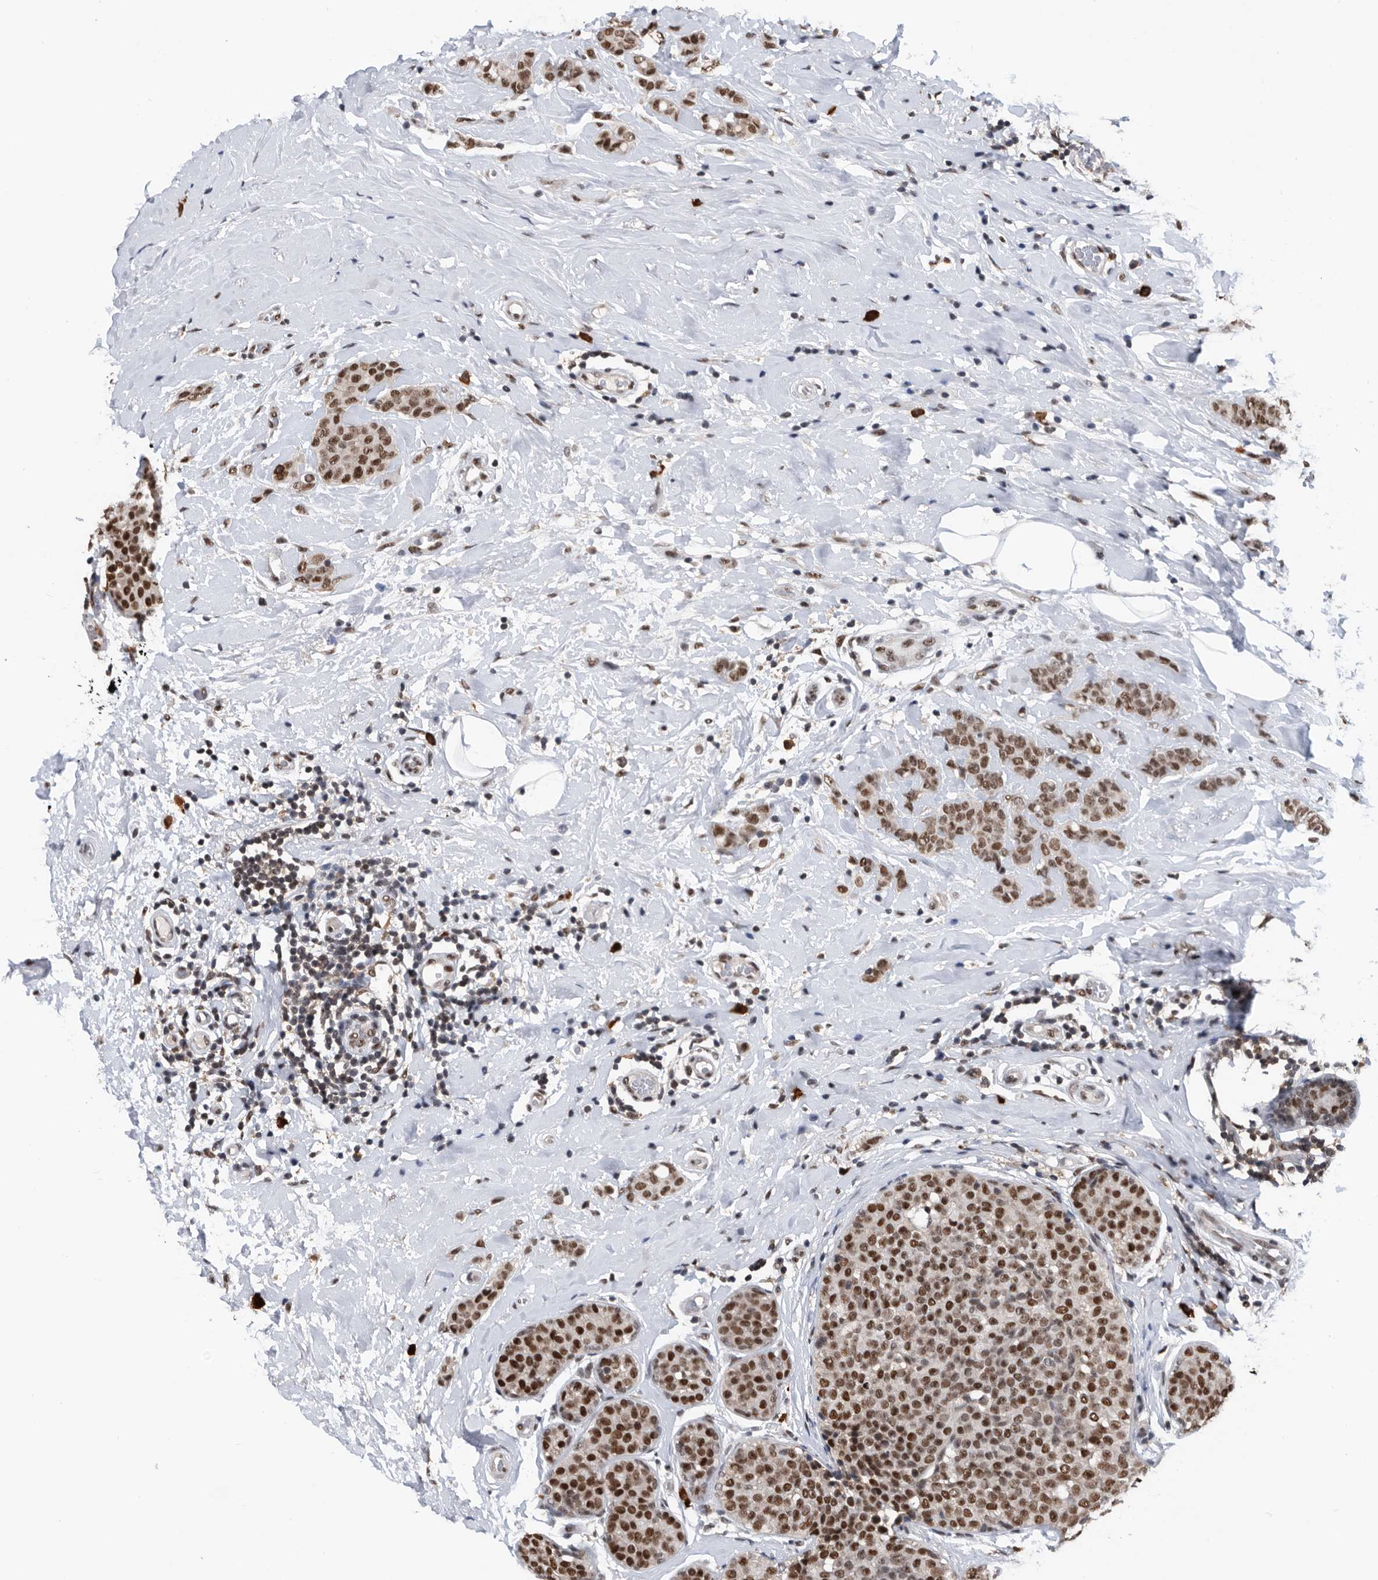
{"staining": {"intensity": "strong", "quantity": ">75%", "location": "nuclear"}, "tissue": "breast cancer", "cell_type": "Tumor cells", "image_type": "cancer", "snomed": [{"axis": "morphology", "description": "Lobular carcinoma, in situ"}, {"axis": "morphology", "description": "Lobular carcinoma"}, {"axis": "topography", "description": "Breast"}], "caption": "IHC of human lobular carcinoma in situ (breast) demonstrates high levels of strong nuclear staining in about >75% of tumor cells. (IHC, brightfield microscopy, high magnification).", "gene": "ZNF260", "patient": {"sex": "female", "age": 41}}